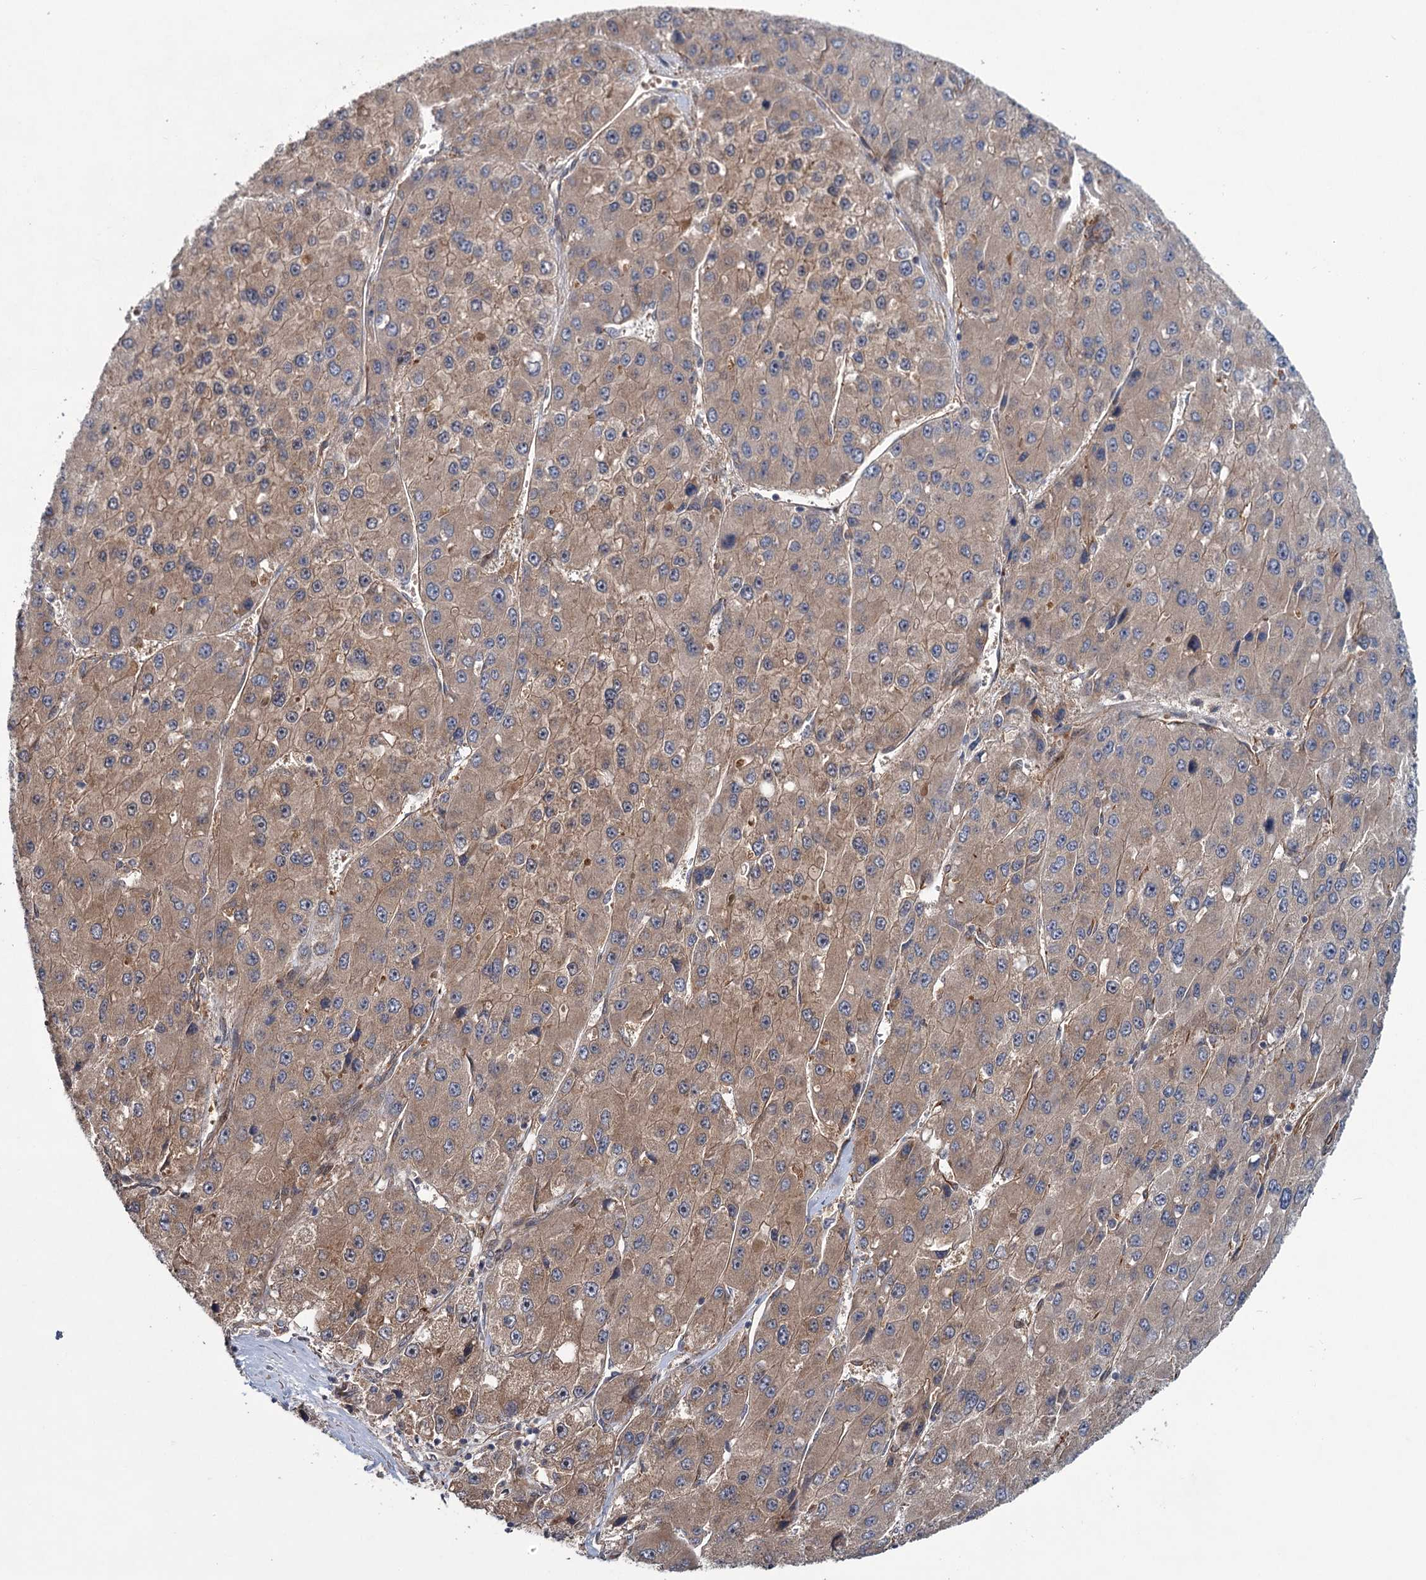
{"staining": {"intensity": "weak", "quantity": ">75%", "location": "cytoplasmic/membranous"}, "tissue": "liver cancer", "cell_type": "Tumor cells", "image_type": "cancer", "snomed": [{"axis": "morphology", "description": "Carcinoma, Hepatocellular, NOS"}, {"axis": "topography", "description": "Liver"}], "caption": "Immunohistochemical staining of human liver cancer demonstrates low levels of weak cytoplasmic/membranous protein expression in about >75% of tumor cells.", "gene": "PKN2", "patient": {"sex": "female", "age": 73}}